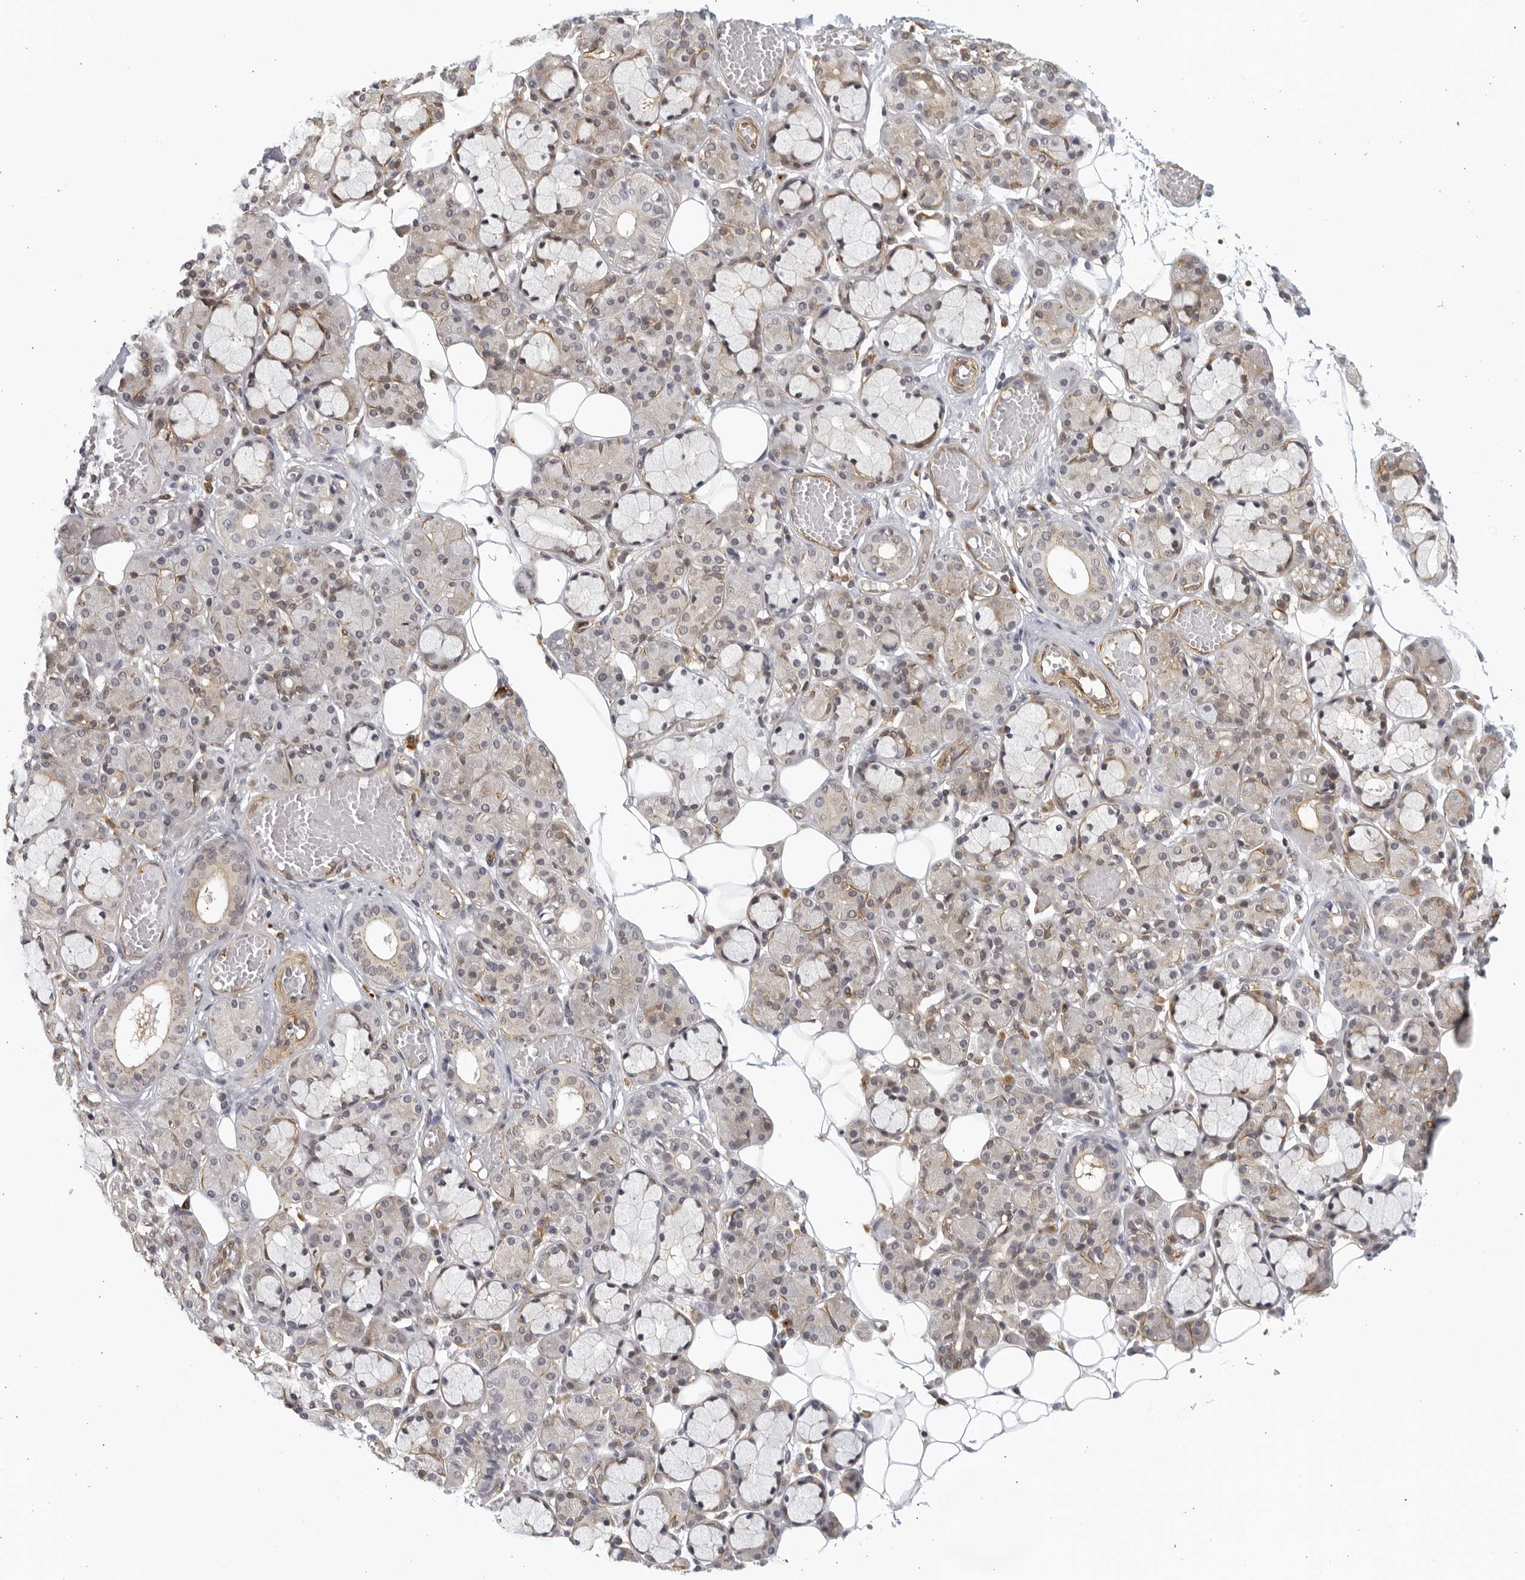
{"staining": {"intensity": "weak", "quantity": "25%-75%", "location": "cytoplasmic/membranous"}, "tissue": "salivary gland", "cell_type": "Glandular cells", "image_type": "normal", "snomed": [{"axis": "morphology", "description": "Normal tissue, NOS"}, {"axis": "topography", "description": "Salivary gland"}], "caption": "Immunohistochemistry of unremarkable human salivary gland exhibits low levels of weak cytoplasmic/membranous expression in about 25%-75% of glandular cells. The staining is performed using DAB (3,3'-diaminobenzidine) brown chromogen to label protein expression. The nuclei are counter-stained blue using hematoxylin.", "gene": "SERTAD4", "patient": {"sex": "male", "age": 63}}